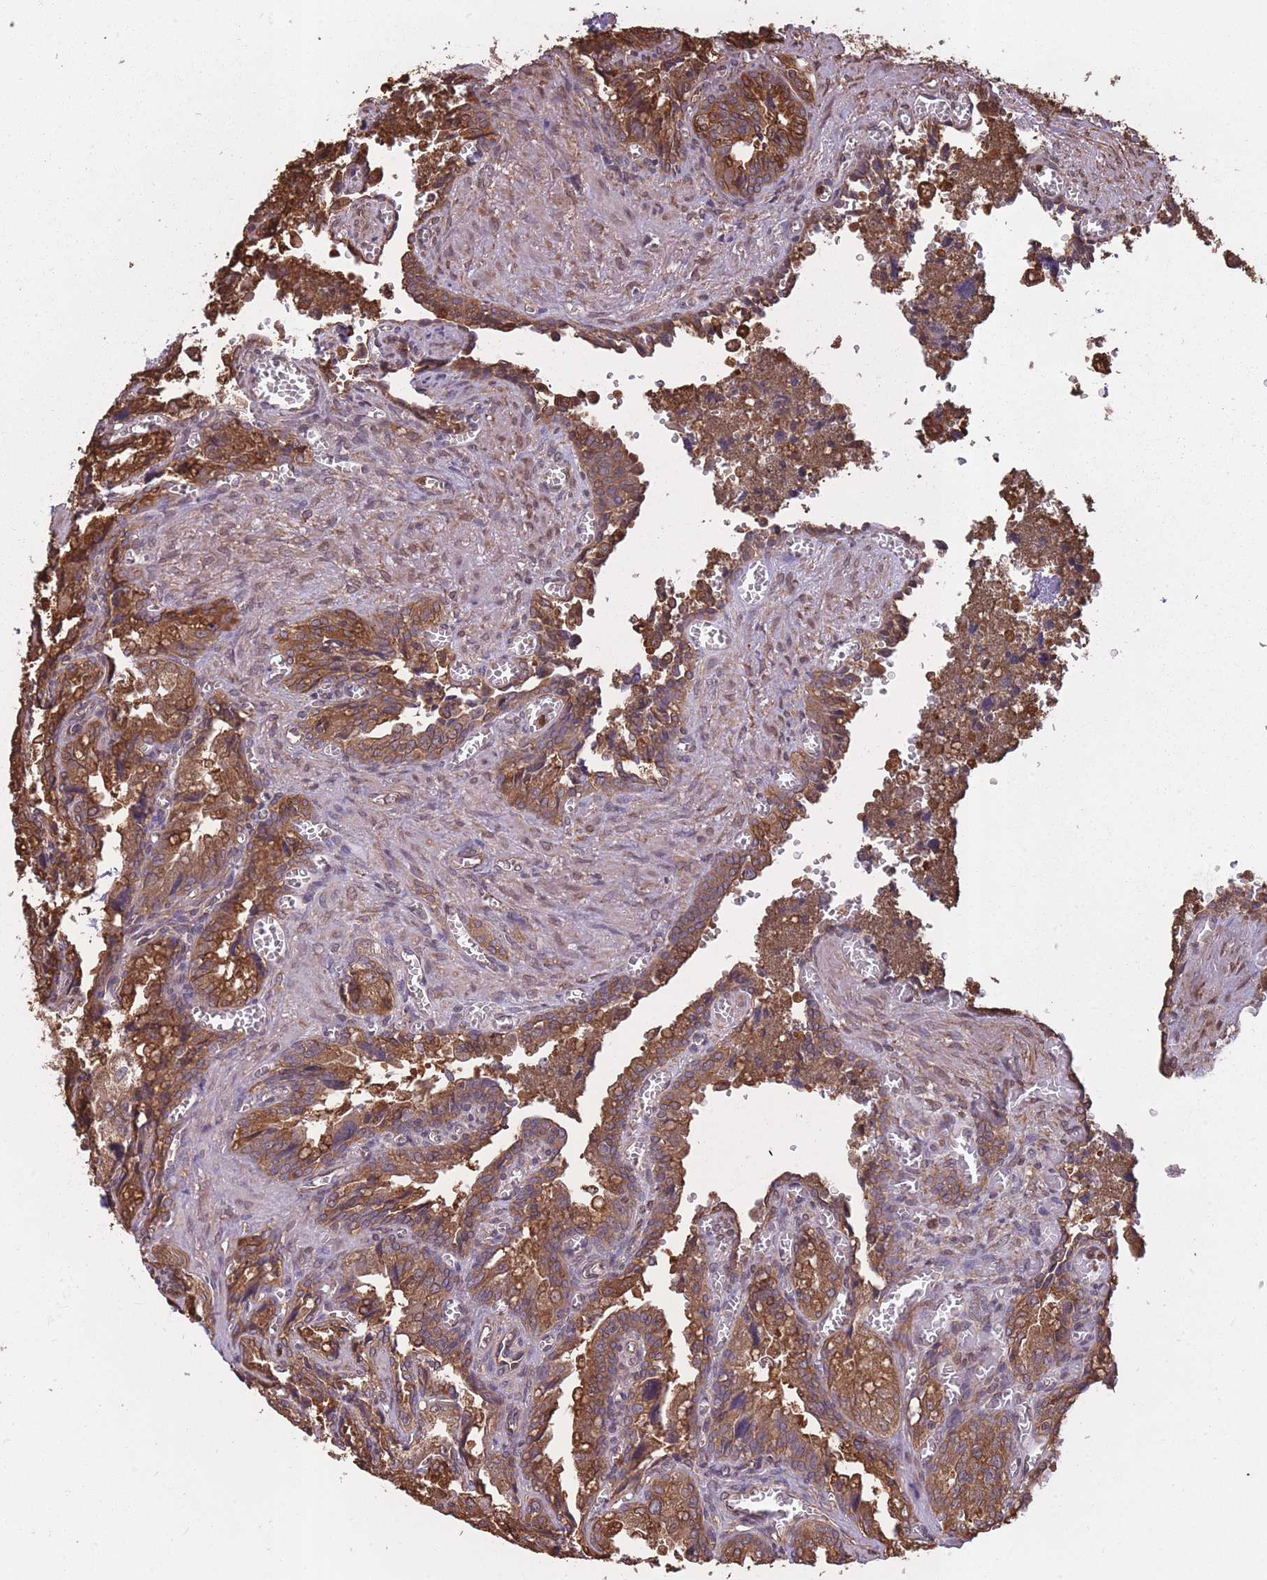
{"staining": {"intensity": "moderate", "quantity": ">75%", "location": "cytoplasmic/membranous"}, "tissue": "seminal vesicle", "cell_type": "Glandular cells", "image_type": "normal", "snomed": [{"axis": "morphology", "description": "Normal tissue, NOS"}, {"axis": "topography", "description": "Seminal veicle"}], "caption": "Seminal vesicle stained with DAB (3,3'-diaminobenzidine) immunohistochemistry (IHC) exhibits medium levels of moderate cytoplasmic/membranous staining in about >75% of glandular cells. (Brightfield microscopy of DAB IHC at high magnification).", "gene": "ARL13B", "patient": {"sex": "male", "age": 67}}